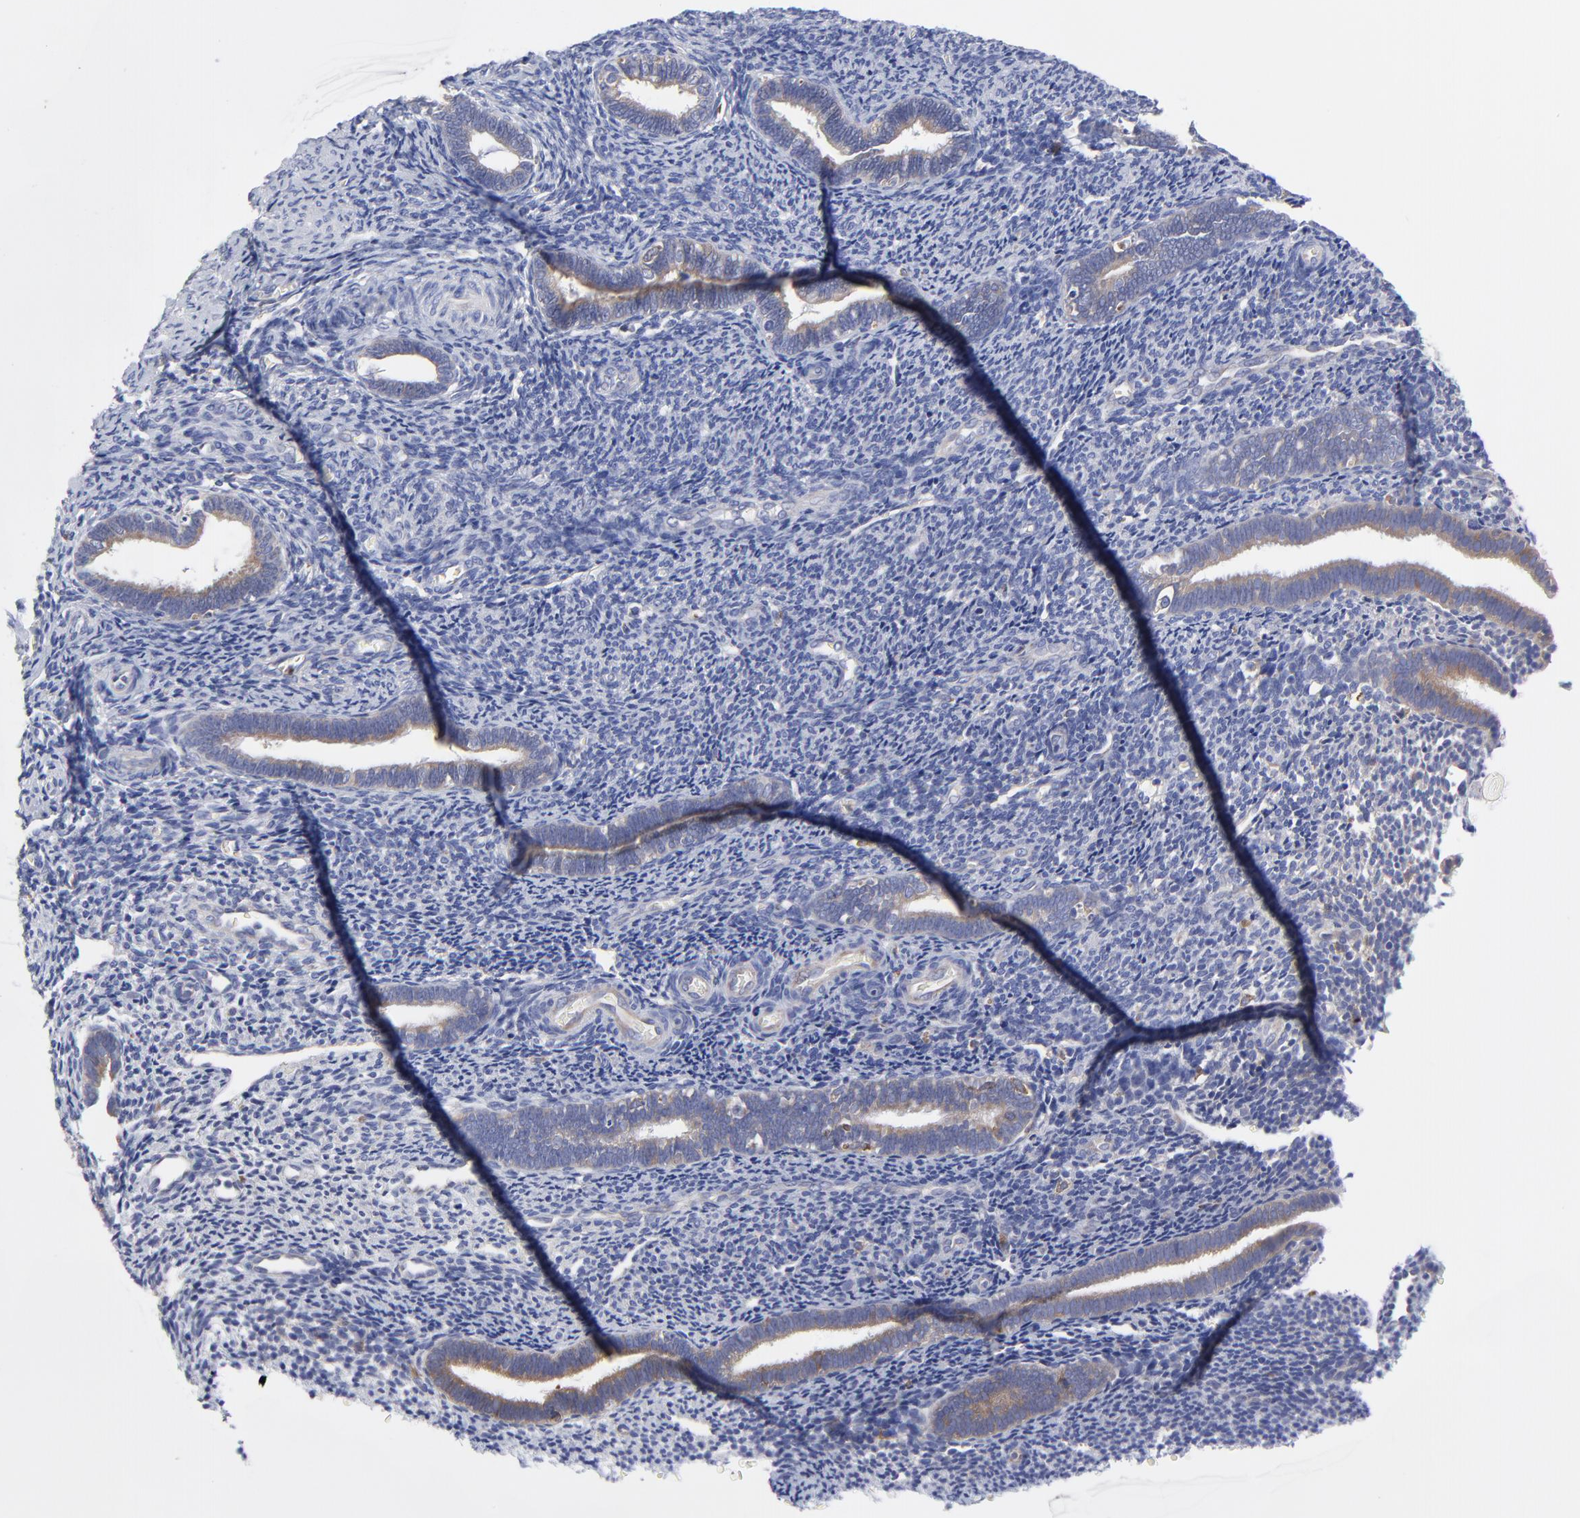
{"staining": {"intensity": "negative", "quantity": "none", "location": "none"}, "tissue": "endometrium", "cell_type": "Cells in endometrial stroma", "image_type": "normal", "snomed": [{"axis": "morphology", "description": "Normal tissue, NOS"}, {"axis": "topography", "description": "Endometrium"}], "caption": "The photomicrograph exhibits no significant staining in cells in endometrial stroma of endometrium.", "gene": "MOSPD2", "patient": {"sex": "female", "age": 27}}